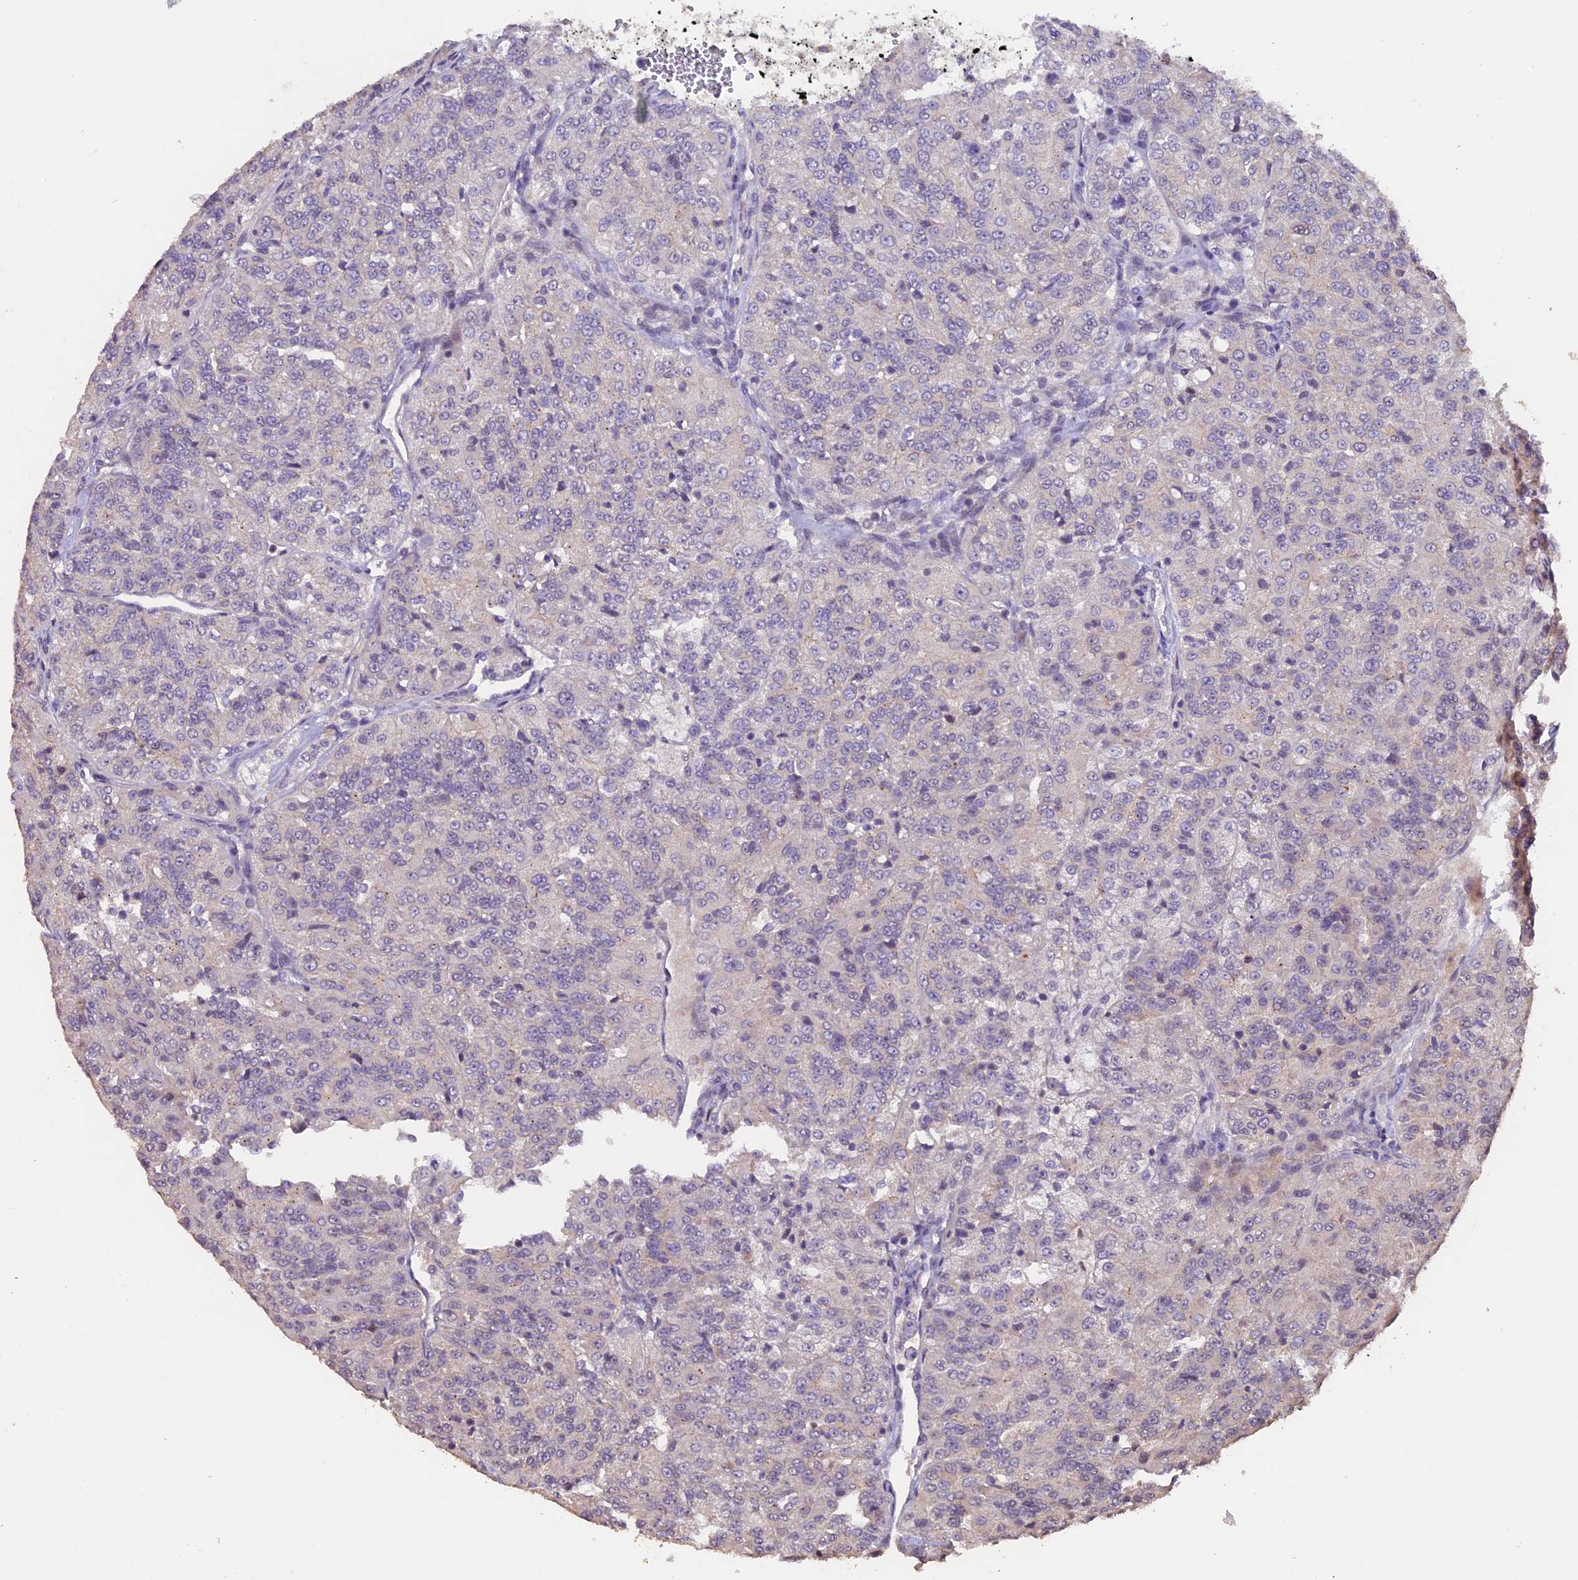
{"staining": {"intensity": "negative", "quantity": "none", "location": "none"}, "tissue": "renal cancer", "cell_type": "Tumor cells", "image_type": "cancer", "snomed": [{"axis": "morphology", "description": "Adenocarcinoma, NOS"}, {"axis": "topography", "description": "Kidney"}], "caption": "DAB immunohistochemical staining of renal cancer reveals no significant expression in tumor cells.", "gene": "GNB5", "patient": {"sex": "female", "age": 63}}